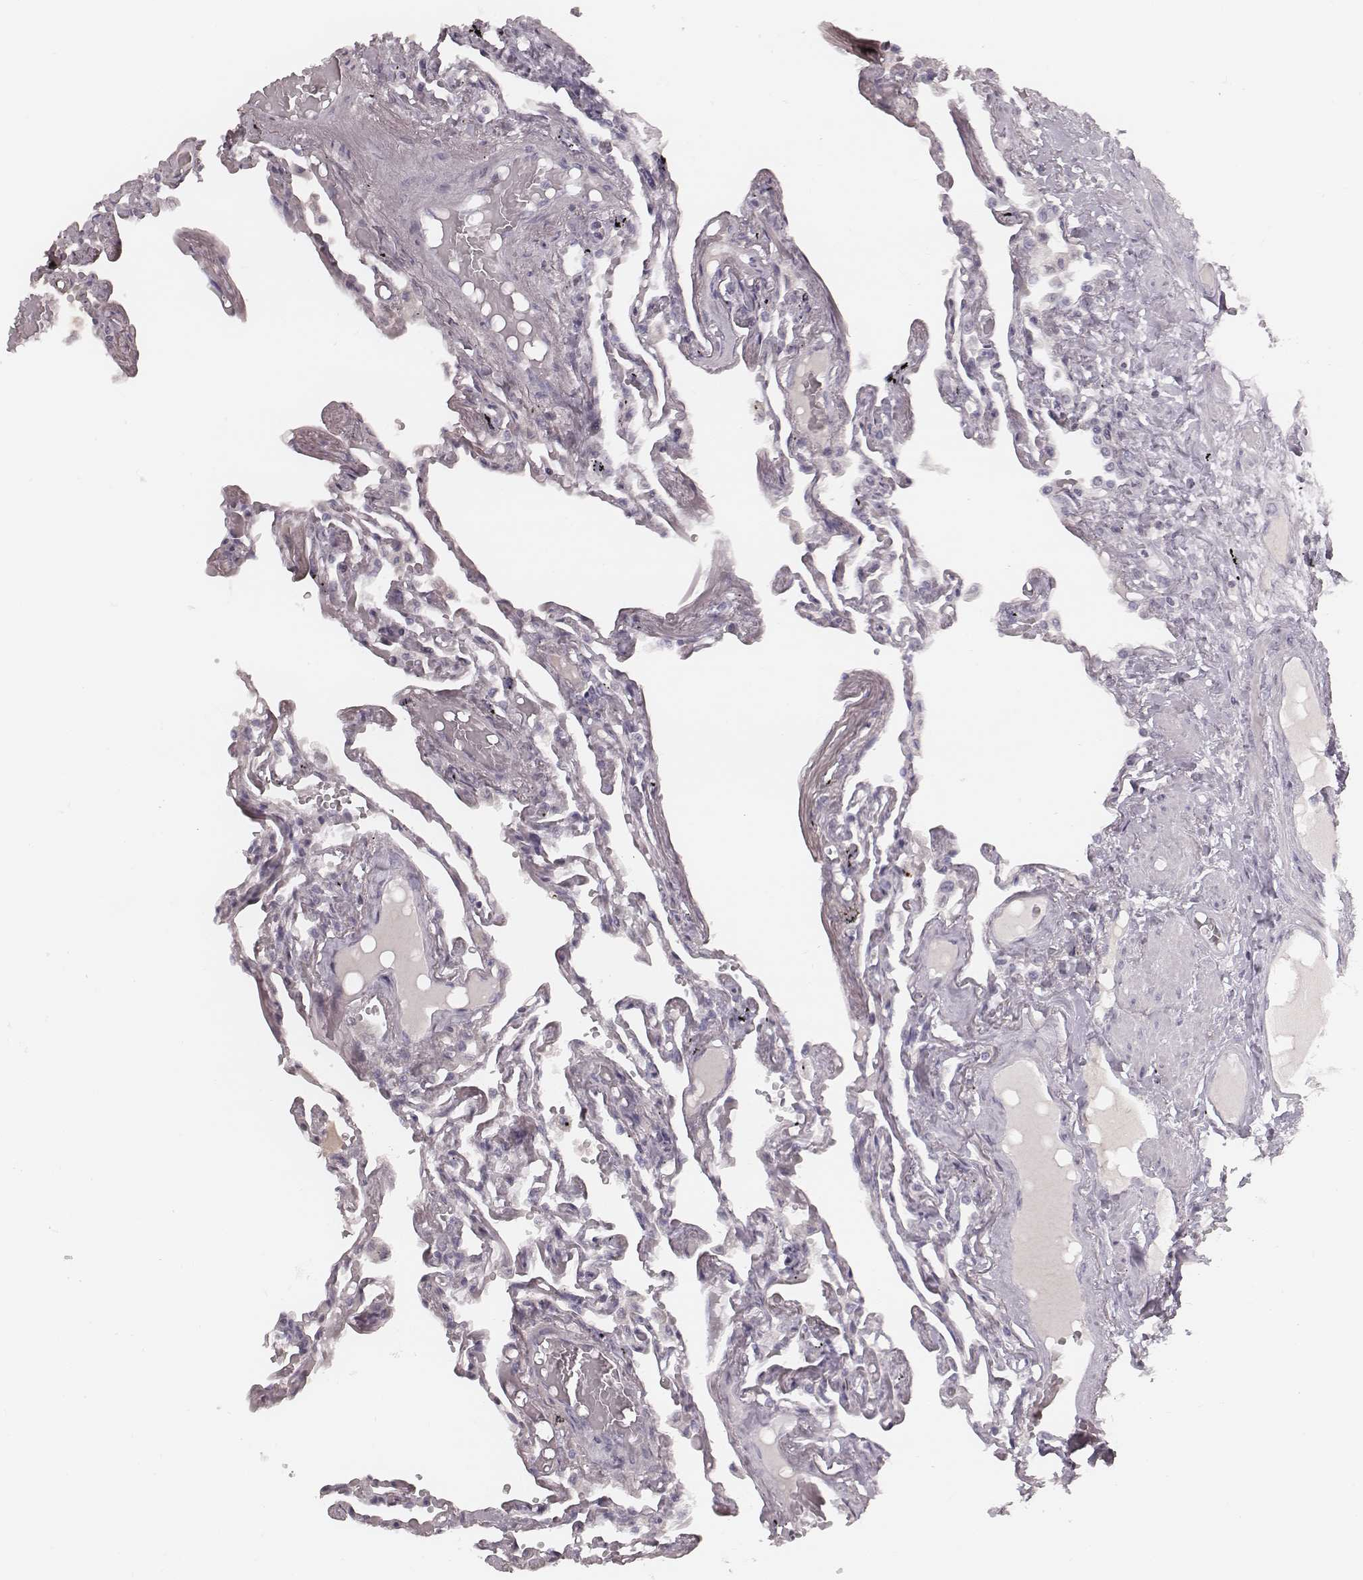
{"staining": {"intensity": "negative", "quantity": "none", "location": "none"}, "tissue": "lung", "cell_type": "Alveolar cells", "image_type": "normal", "snomed": [{"axis": "morphology", "description": "Normal tissue, NOS"}, {"axis": "morphology", "description": "Adenocarcinoma, NOS"}, {"axis": "topography", "description": "Cartilage tissue"}, {"axis": "topography", "description": "Lung"}], "caption": "The photomicrograph reveals no staining of alveolar cells in unremarkable lung. (IHC, brightfield microscopy, high magnification).", "gene": "S100Z", "patient": {"sex": "female", "age": 67}}